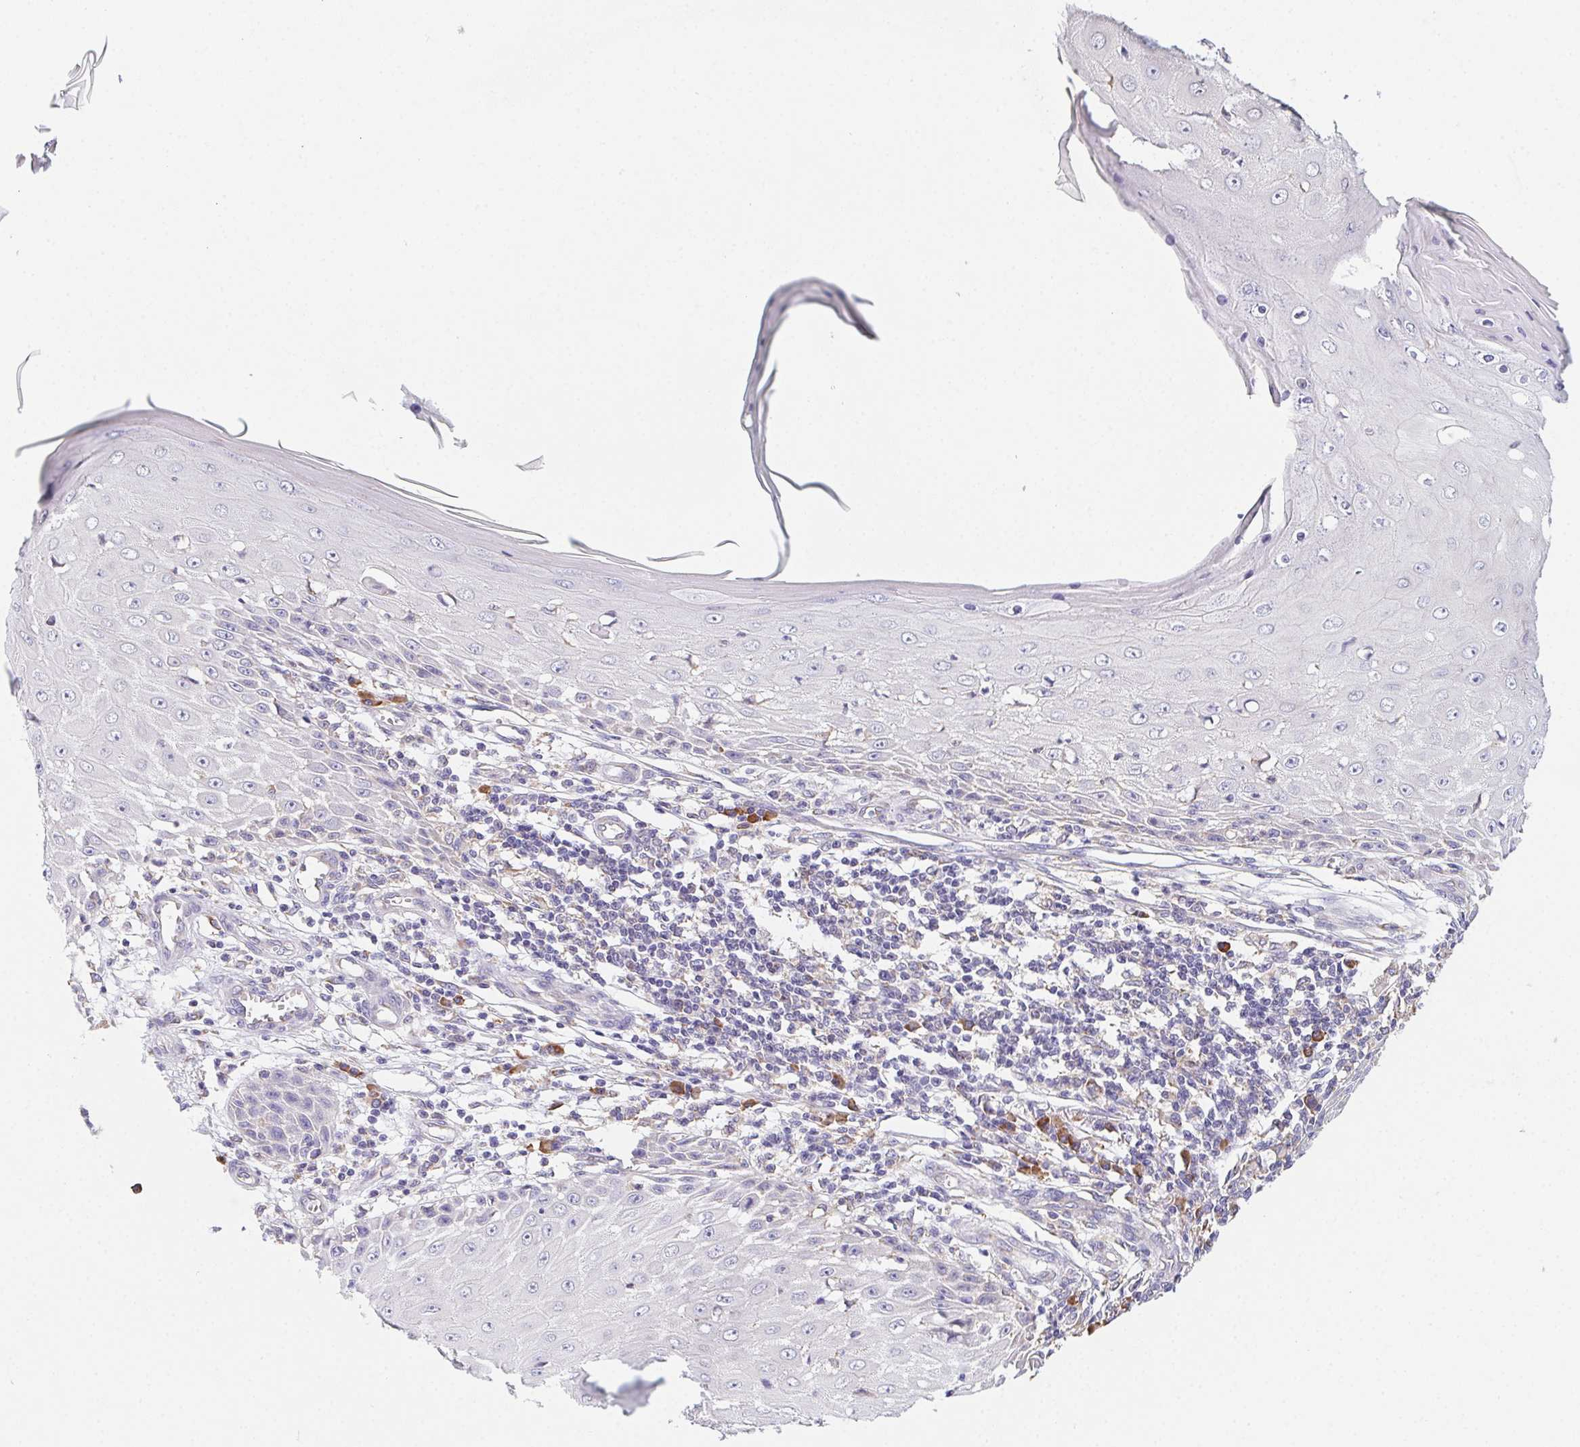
{"staining": {"intensity": "negative", "quantity": "none", "location": "none"}, "tissue": "skin cancer", "cell_type": "Tumor cells", "image_type": "cancer", "snomed": [{"axis": "morphology", "description": "Squamous cell carcinoma, NOS"}, {"axis": "topography", "description": "Skin"}], "caption": "There is no significant staining in tumor cells of squamous cell carcinoma (skin).", "gene": "ADAM8", "patient": {"sex": "female", "age": 73}}